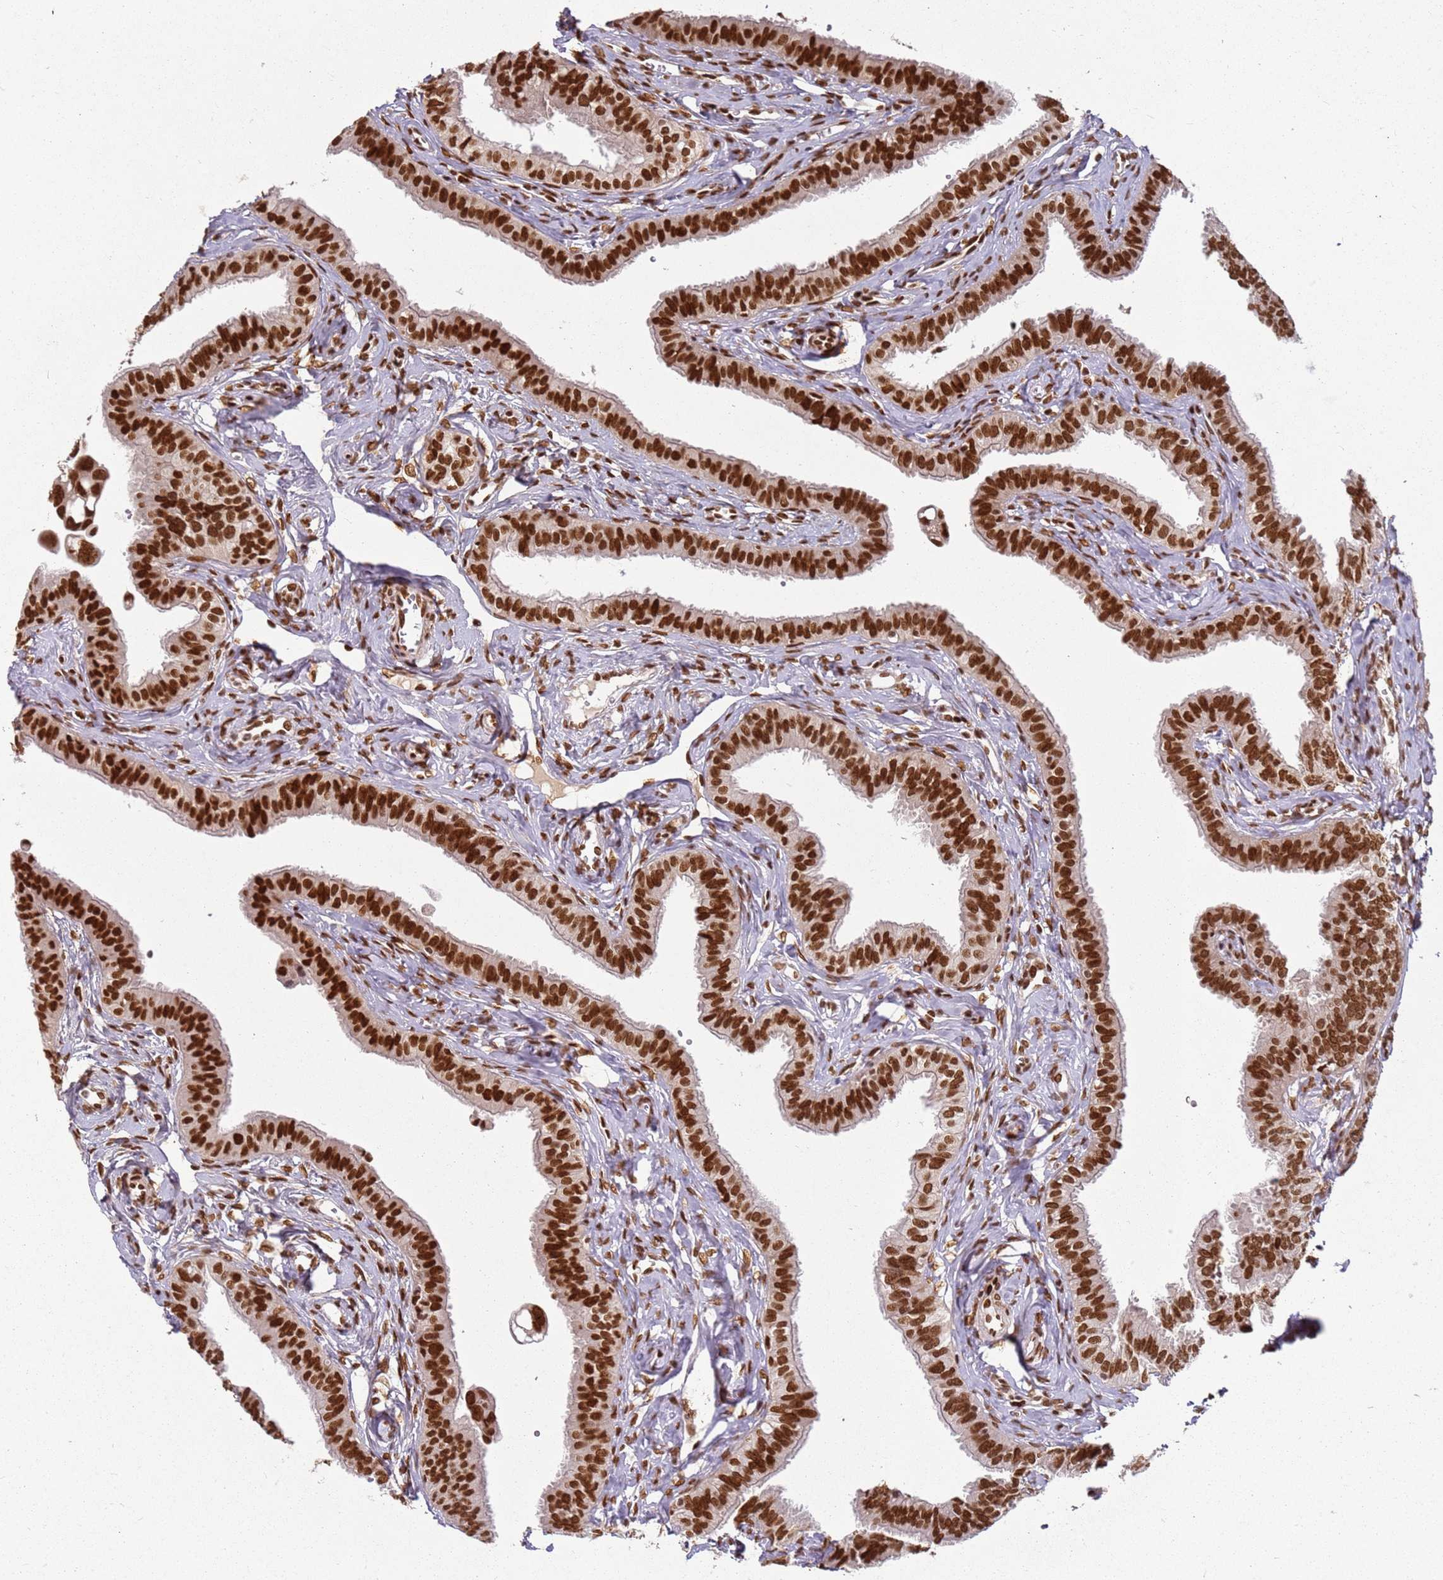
{"staining": {"intensity": "strong", "quantity": ">75%", "location": "nuclear"}, "tissue": "fallopian tube", "cell_type": "Glandular cells", "image_type": "normal", "snomed": [{"axis": "morphology", "description": "Normal tissue, NOS"}, {"axis": "morphology", "description": "Carcinoma, NOS"}, {"axis": "topography", "description": "Fallopian tube"}, {"axis": "topography", "description": "Ovary"}], "caption": "Immunohistochemistry (IHC) (DAB) staining of normal human fallopian tube exhibits strong nuclear protein positivity in about >75% of glandular cells. Immunohistochemistry (IHC) stains the protein of interest in brown and the nuclei are stained blue.", "gene": "TENT4A", "patient": {"sex": "female", "age": 59}}